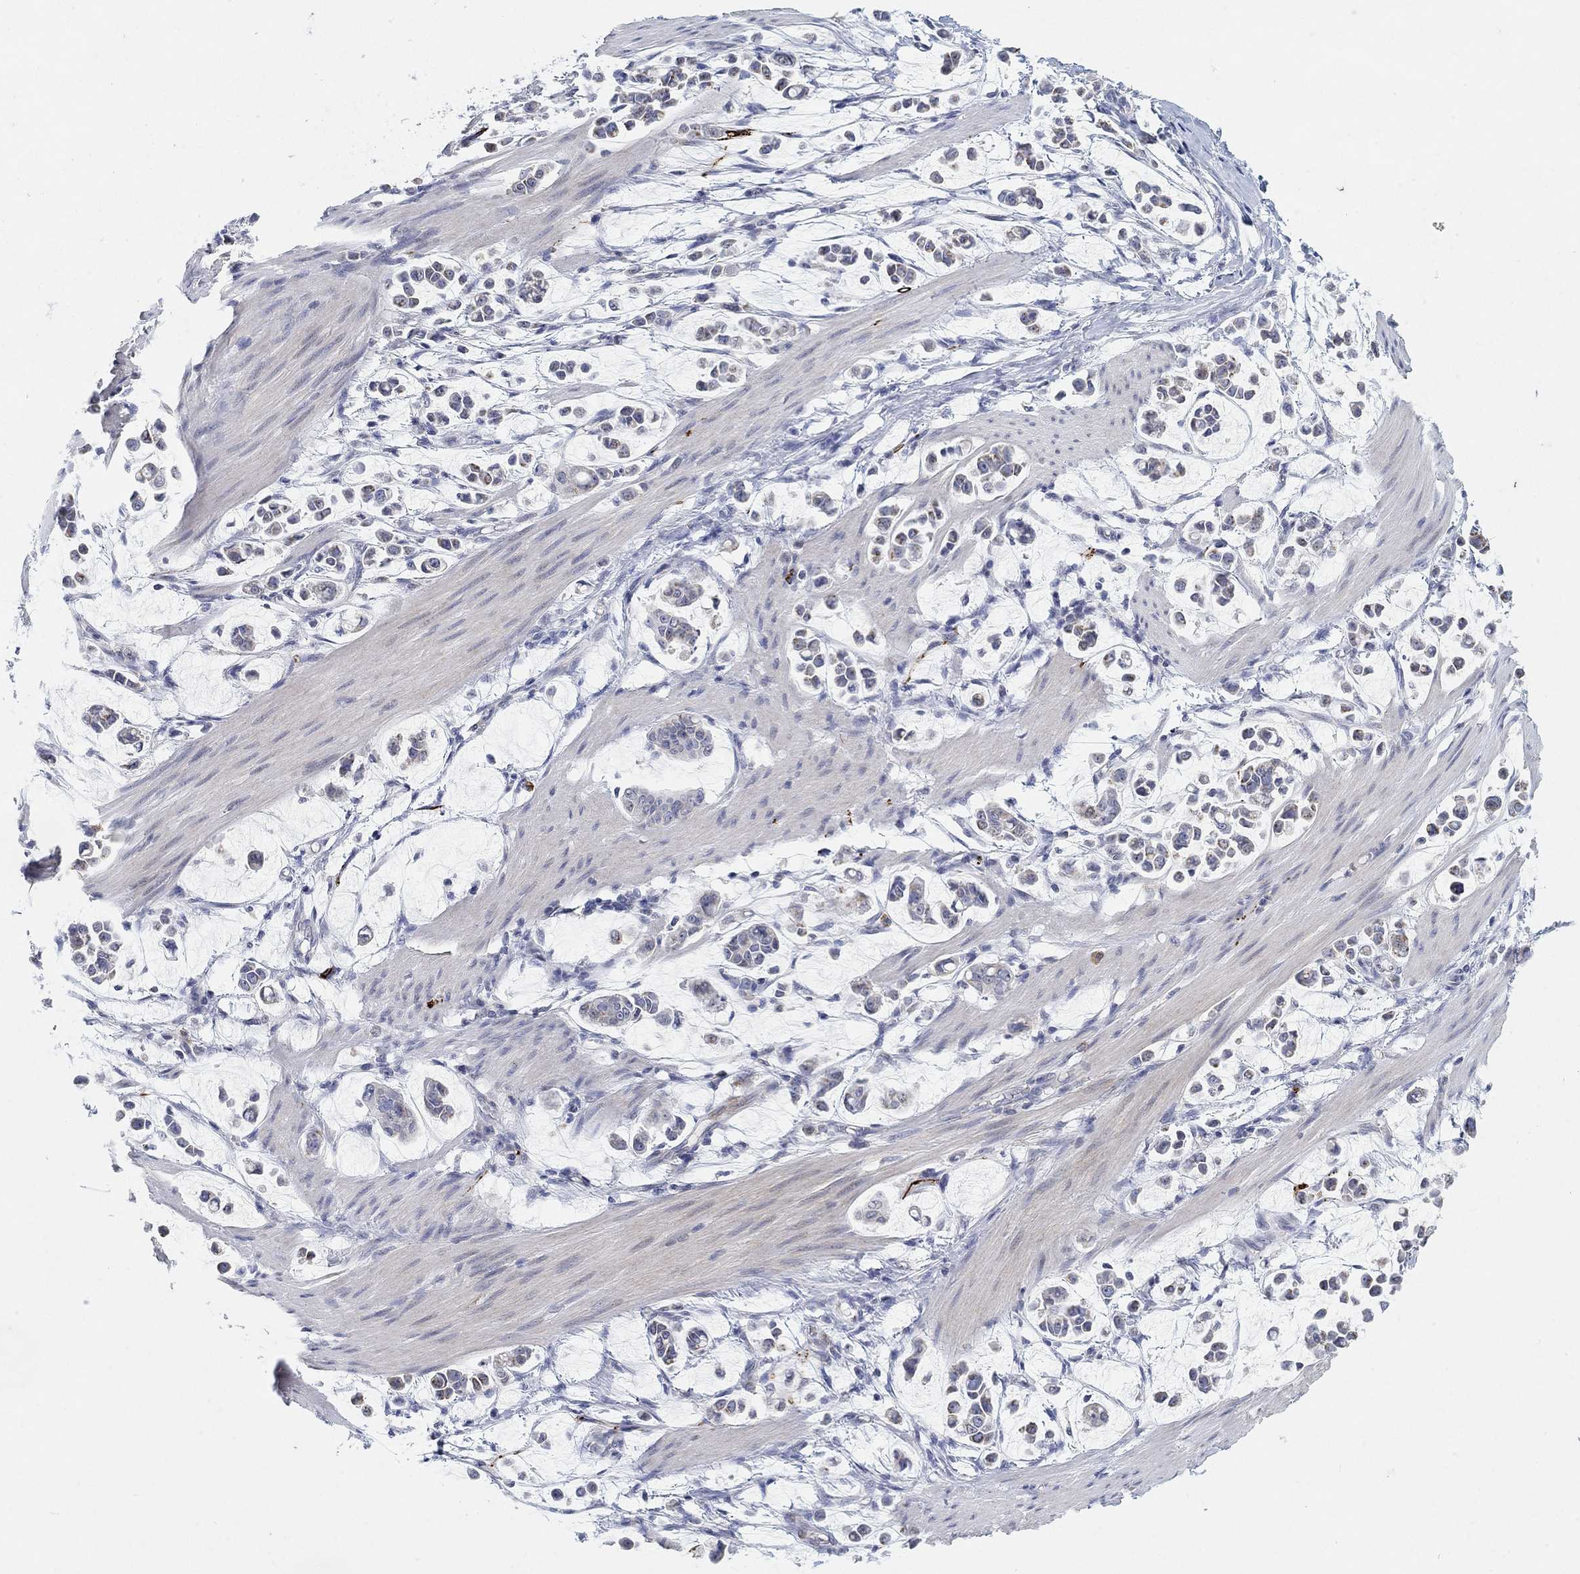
{"staining": {"intensity": "negative", "quantity": "none", "location": "none"}, "tissue": "stomach cancer", "cell_type": "Tumor cells", "image_type": "cancer", "snomed": [{"axis": "morphology", "description": "Adenocarcinoma, NOS"}, {"axis": "topography", "description": "Stomach"}], "caption": "IHC image of stomach adenocarcinoma stained for a protein (brown), which displays no positivity in tumor cells.", "gene": "VAT1L", "patient": {"sex": "male", "age": 82}}